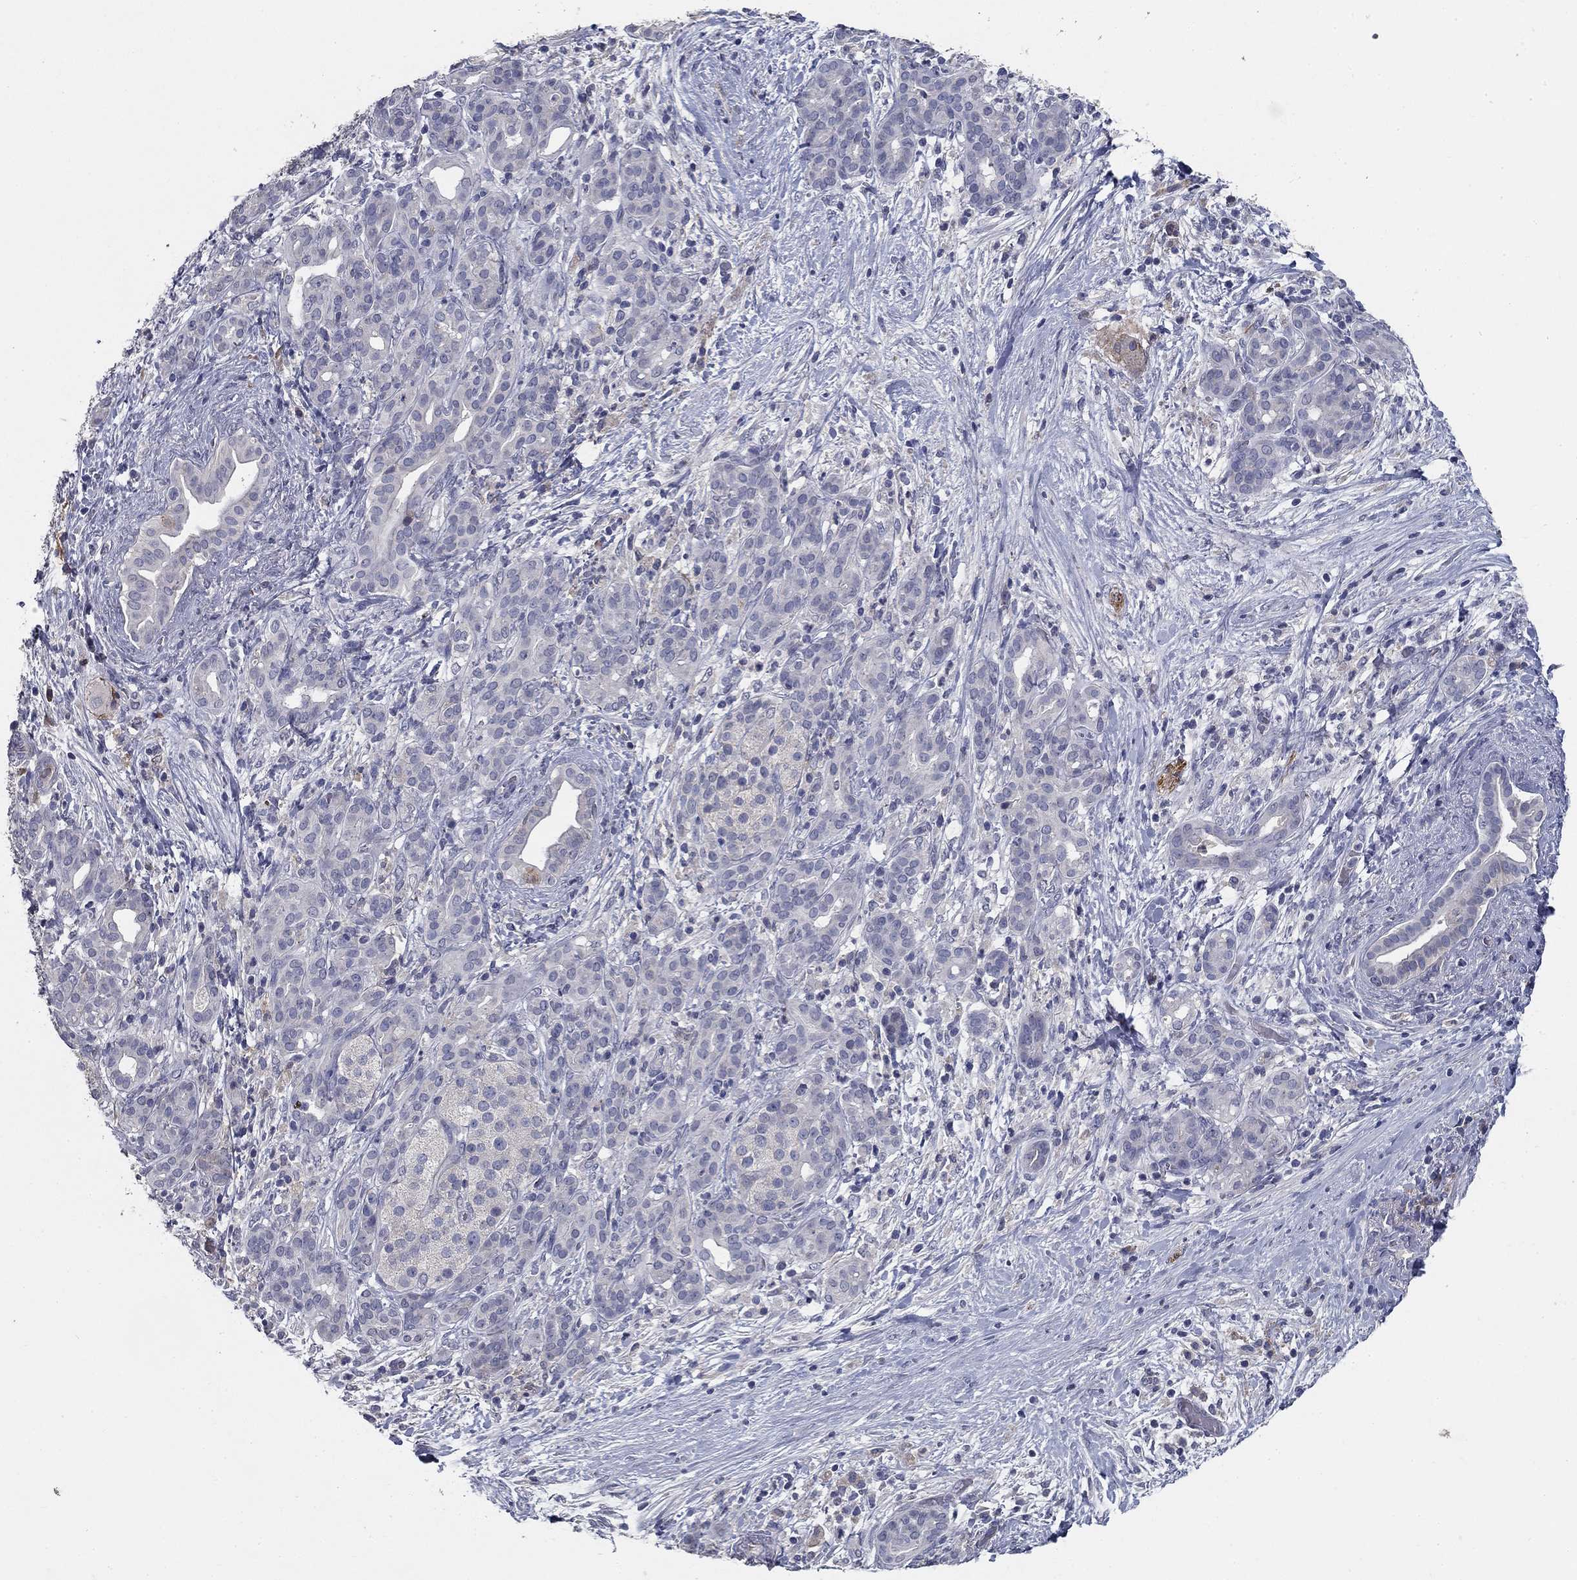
{"staining": {"intensity": "negative", "quantity": "none", "location": "none"}, "tissue": "pancreatic cancer", "cell_type": "Tumor cells", "image_type": "cancer", "snomed": [{"axis": "morphology", "description": "Adenocarcinoma, NOS"}, {"axis": "topography", "description": "Pancreas"}], "caption": "A photomicrograph of pancreatic cancer stained for a protein shows no brown staining in tumor cells.", "gene": "CD274", "patient": {"sex": "male", "age": 44}}